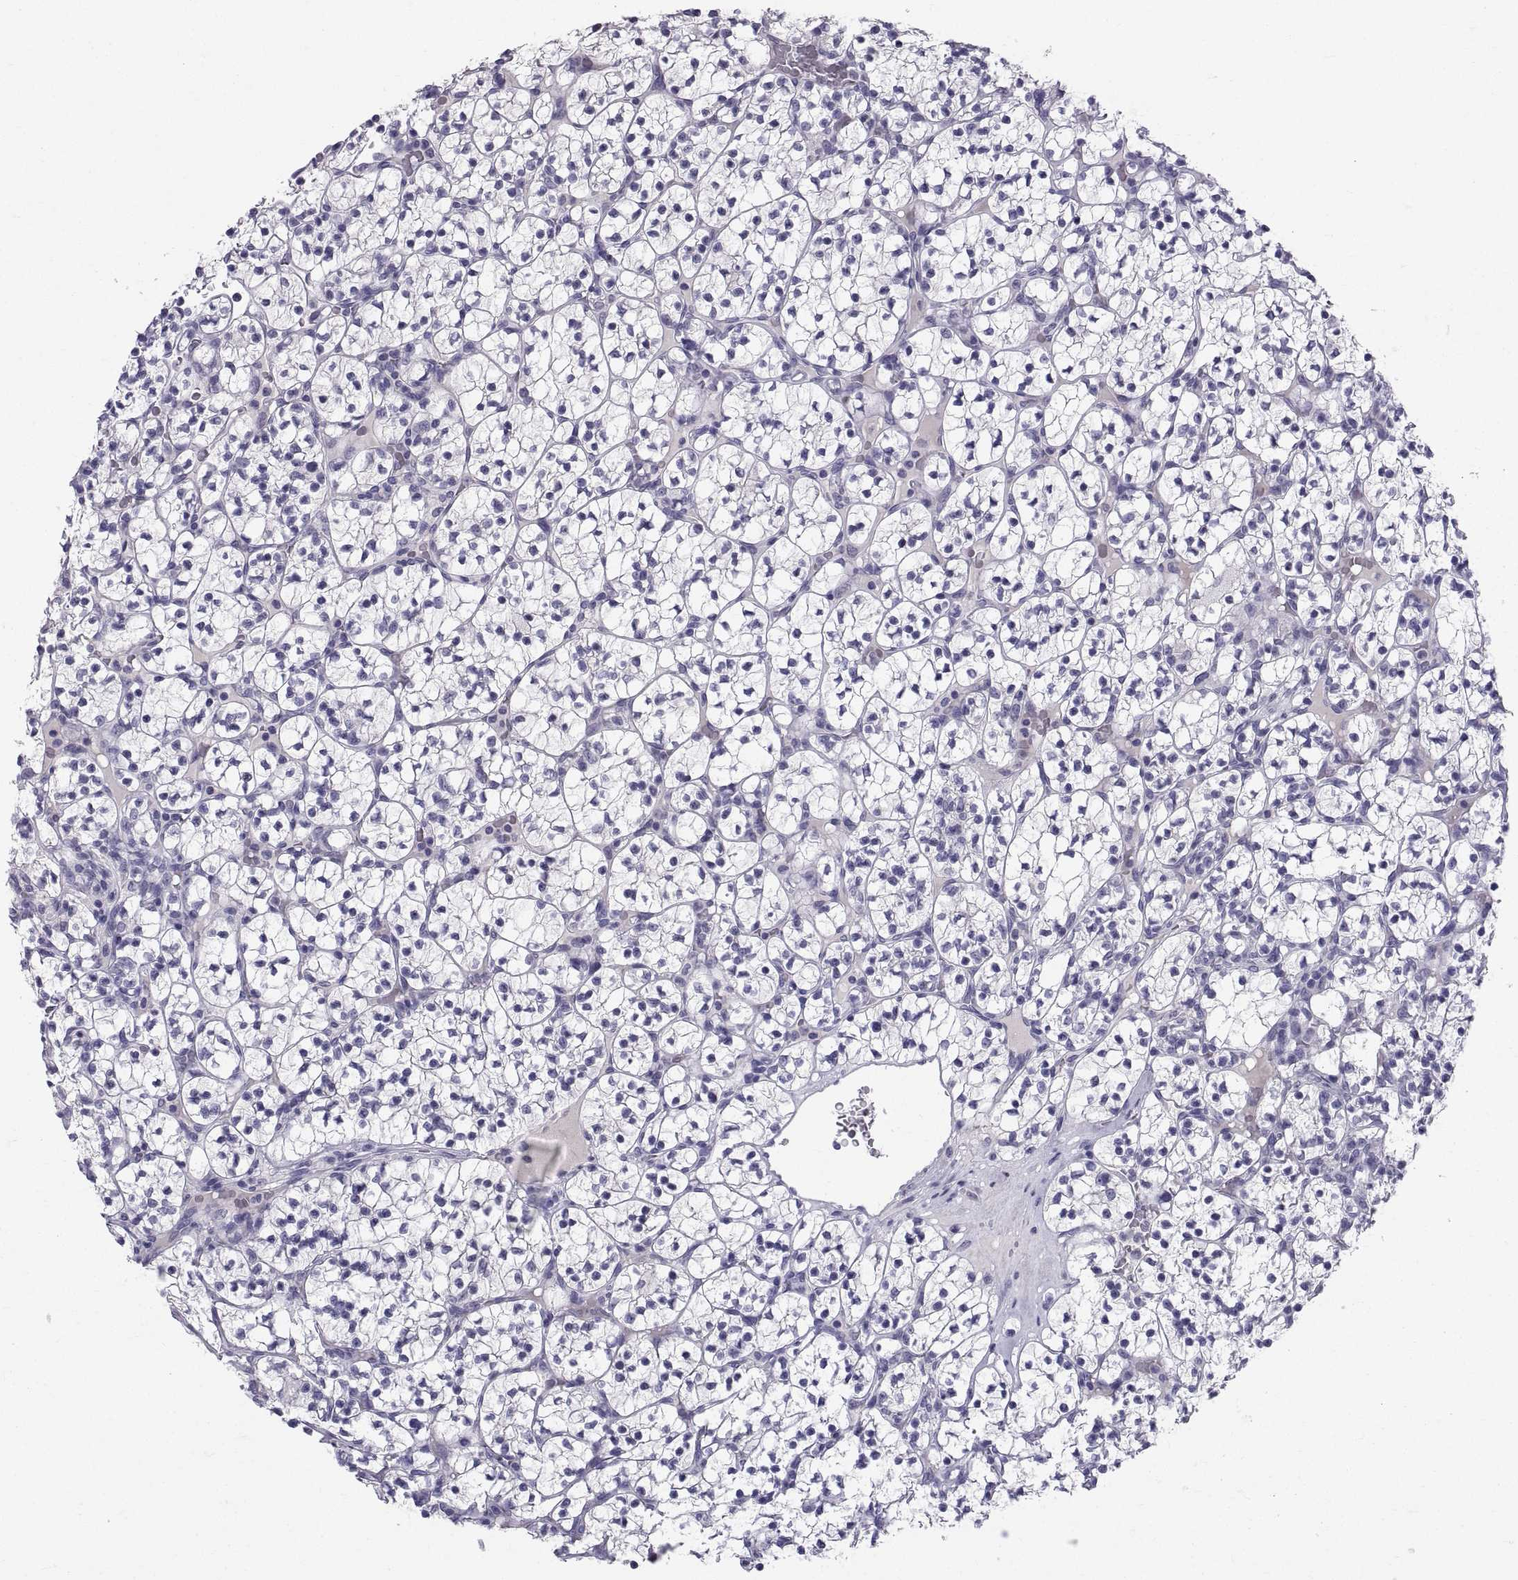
{"staining": {"intensity": "negative", "quantity": "none", "location": "none"}, "tissue": "renal cancer", "cell_type": "Tumor cells", "image_type": "cancer", "snomed": [{"axis": "morphology", "description": "Adenocarcinoma, NOS"}, {"axis": "topography", "description": "Kidney"}], "caption": "This histopathology image is of renal cancer stained with IHC to label a protein in brown with the nuclei are counter-stained blue. There is no staining in tumor cells.", "gene": "PTN", "patient": {"sex": "female", "age": 89}}